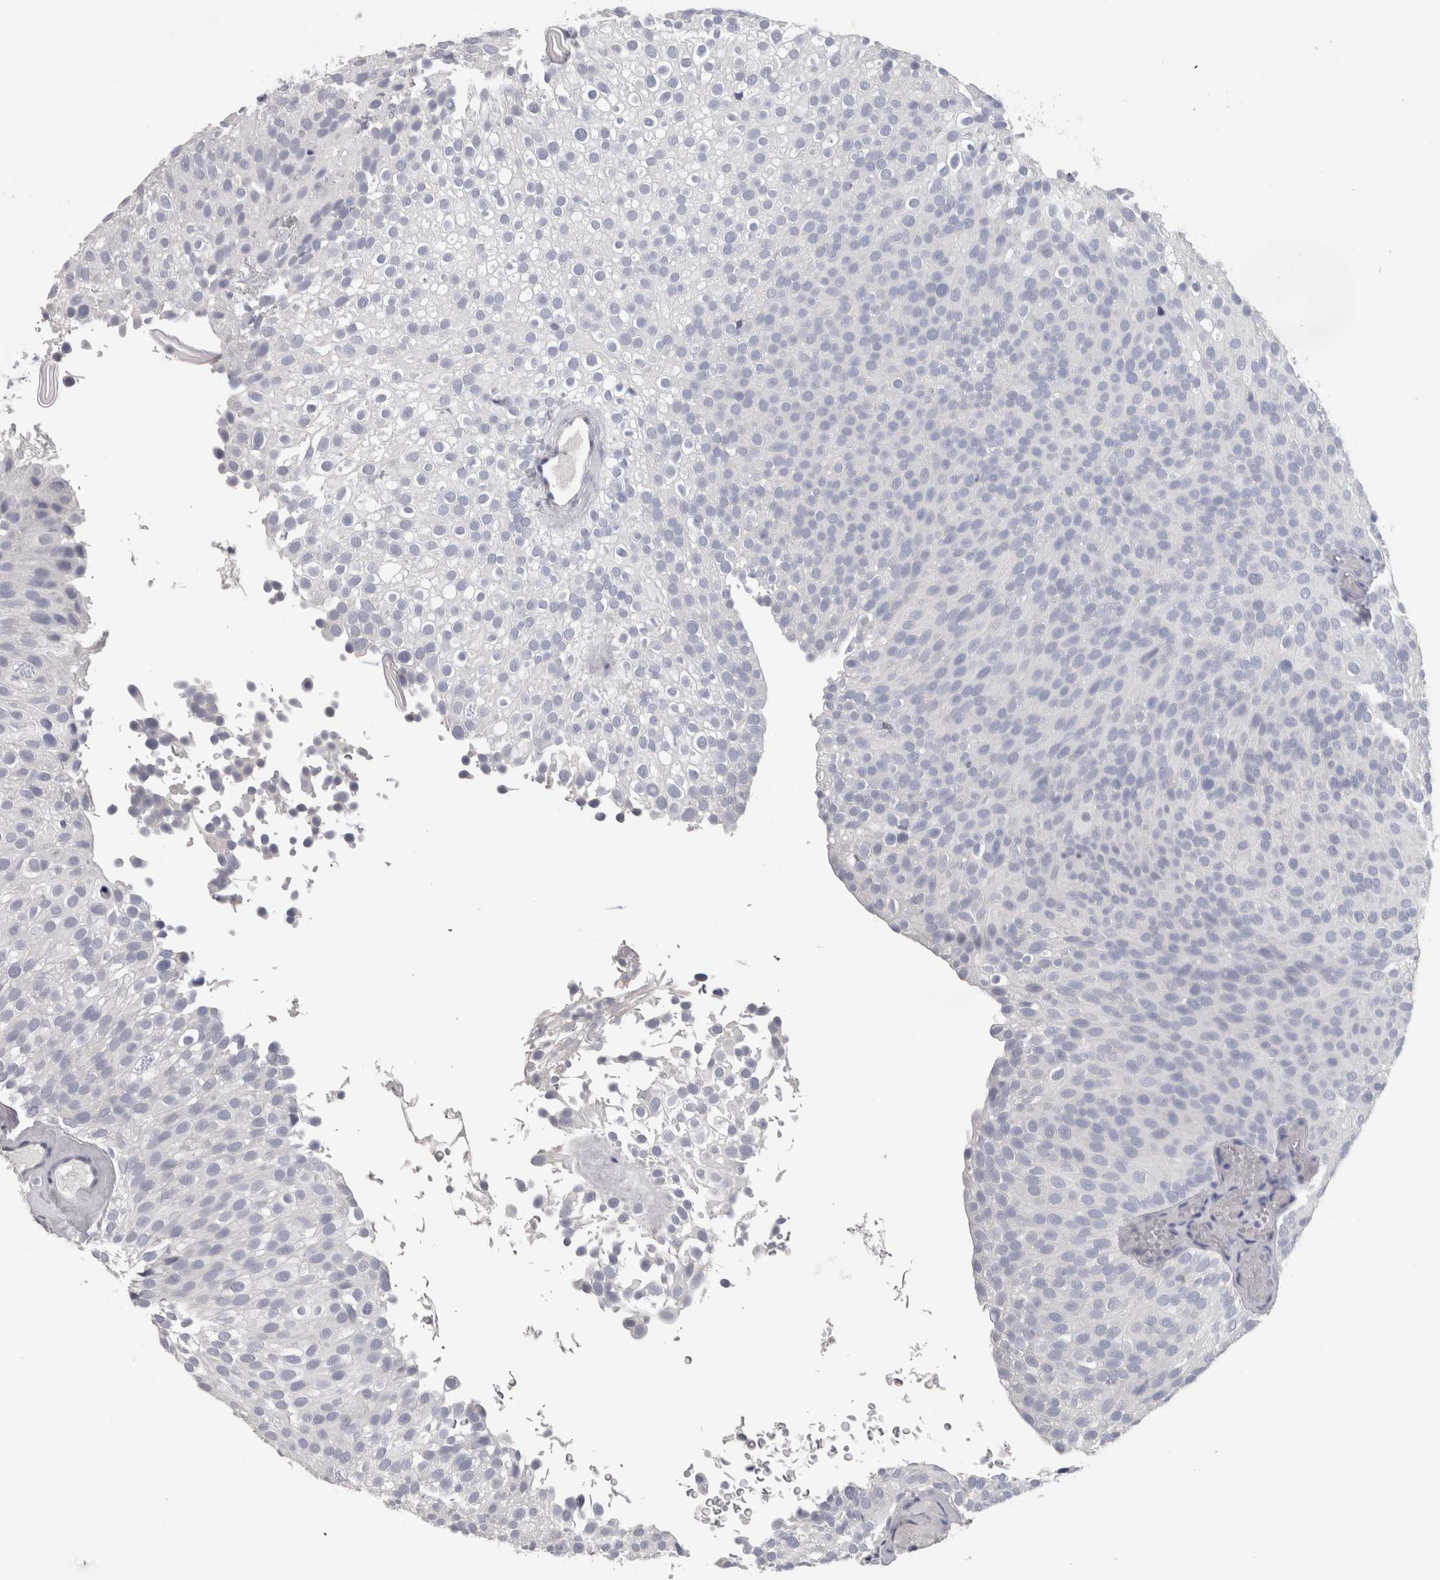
{"staining": {"intensity": "negative", "quantity": "none", "location": "none"}, "tissue": "urothelial cancer", "cell_type": "Tumor cells", "image_type": "cancer", "snomed": [{"axis": "morphology", "description": "Urothelial carcinoma, Low grade"}, {"axis": "topography", "description": "Urinary bladder"}], "caption": "The histopathology image reveals no significant staining in tumor cells of low-grade urothelial carcinoma.", "gene": "CA8", "patient": {"sex": "male", "age": 78}}